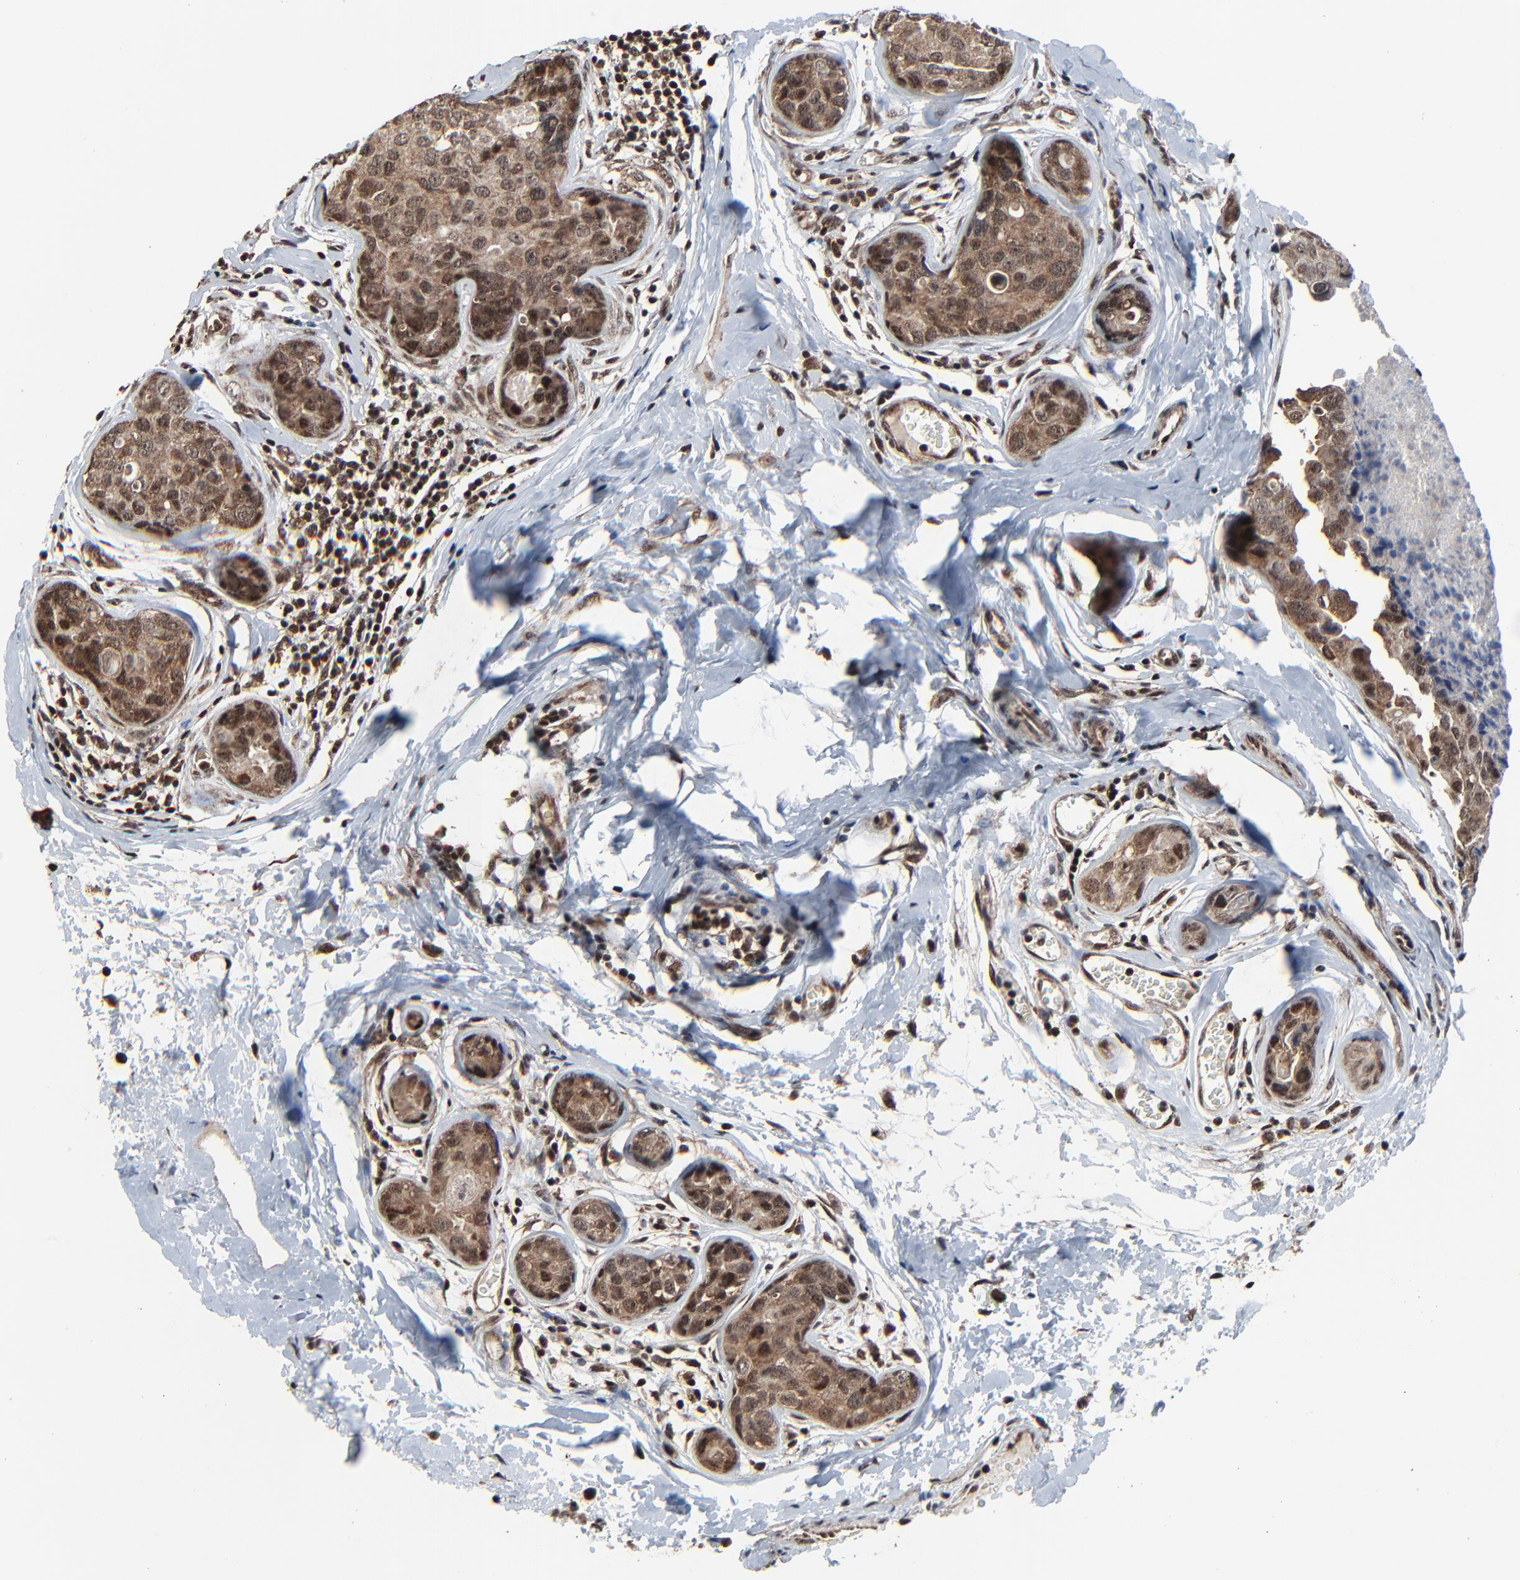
{"staining": {"intensity": "weak", "quantity": ">75%", "location": "cytoplasmic/membranous,nuclear"}, "tissue": "breast cancer", "cell_type": "Tumor cells", "image_type": "cancer", "snomed": [{"axis": "morphology", "description": "Duct carcinoma"}, {"axis": "topography", "description": "Breast"}], "caption": "Breast intraductal carcinoma stained with a protein marker shows weak staining in tumor cells.", "gene": "RHOJ", "patient": {"sex": "female", "age": 24}}